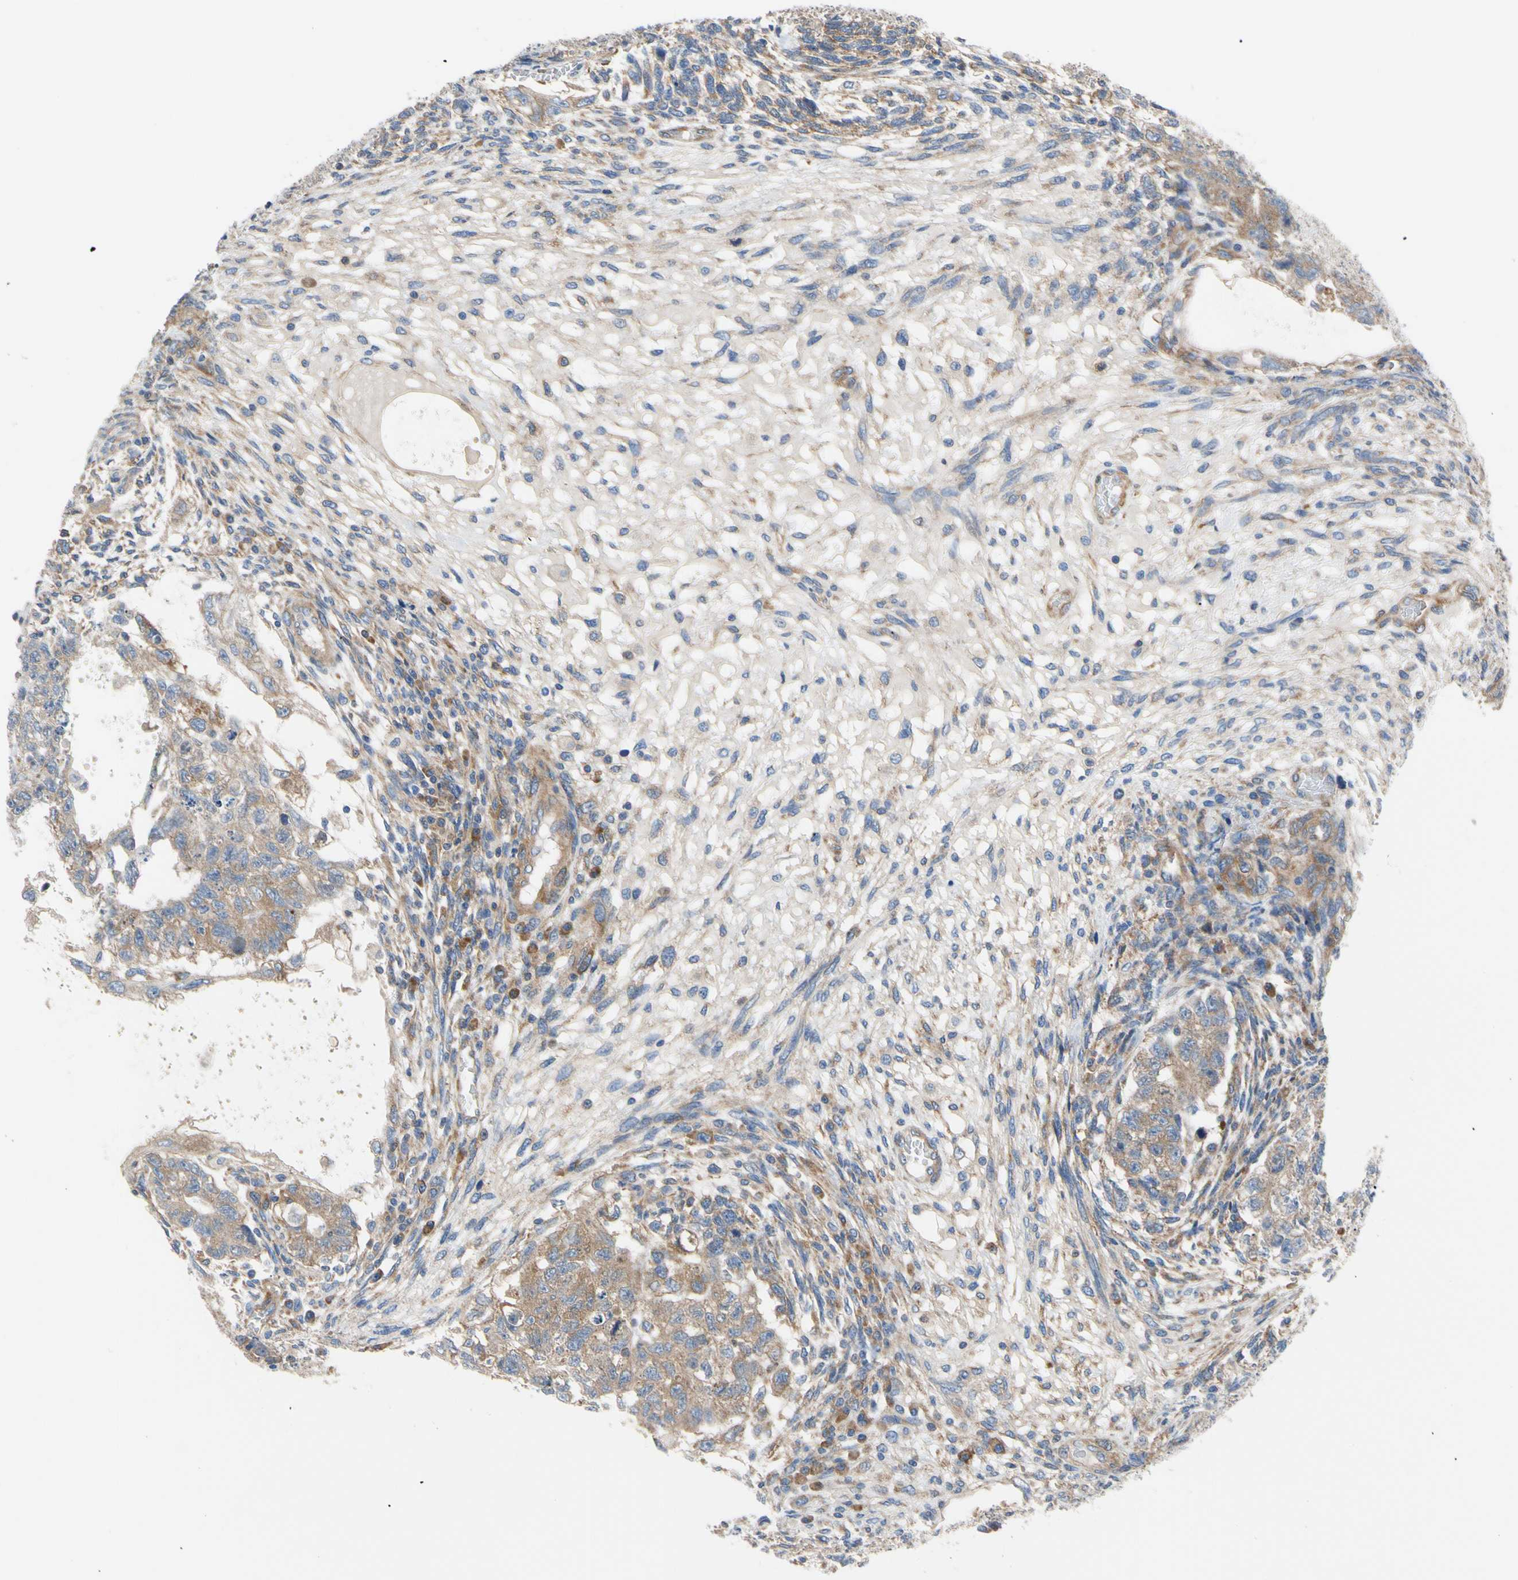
{"staining": {"intensity": "moderate", "quantity": ">75%", "location": "cytoplasmic/membranous"}, "tissue": "testis cancer", "cell_type": "Tumor cells", "image_type": "cancer", "snomed": [{"axis": "morphology", "description": "Normal tissue, NOS"}, {"axis": "morphology", "description": "Carcinoma, Embryonal, NOS"}, {"axis": "topography", "description": "Testis"}], "caption": "An IHC image of neoplastic tissue is shown. Protein staining in brown shows moderate cytoplasmic/membranous positivity in testis cancer (embryonal carcinoma) within tumor cells.", "gene": "GPHN", "patient": {"sex": "male", "age": 36}}